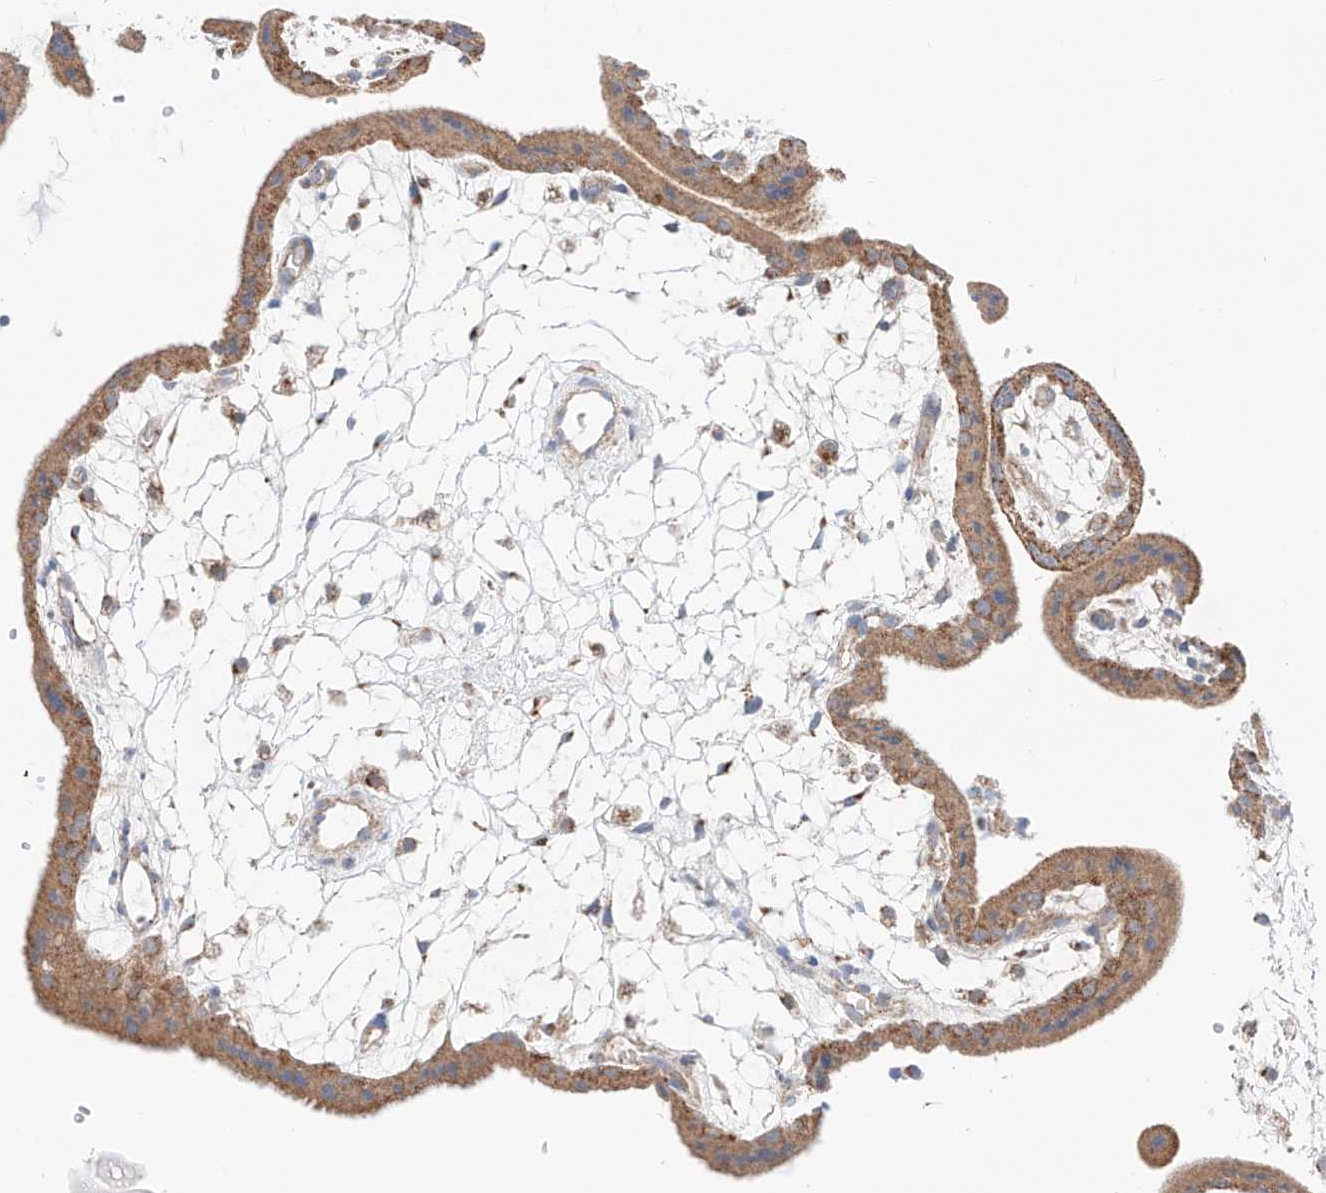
{"staining": {"intensity": "weak", "quantity": ">75%", "location": "cytoplasmic/membranous"}, "tissue": "placenta", "cell_type": "Decidual cells", "image_type": "normal", "snomed": [{"axis": "morphology", "description": "Normal tissue, NOS"}, {"axis": "topography", "description": "Placenta"}], "caption": "The micrograph demonstrates a brown stain indicating the presence of a protein in the cytoplasmic/membranous of decidual cells in placenta.", "gene": "KTI12", "patient": {"sex": "female", "age": 18}}